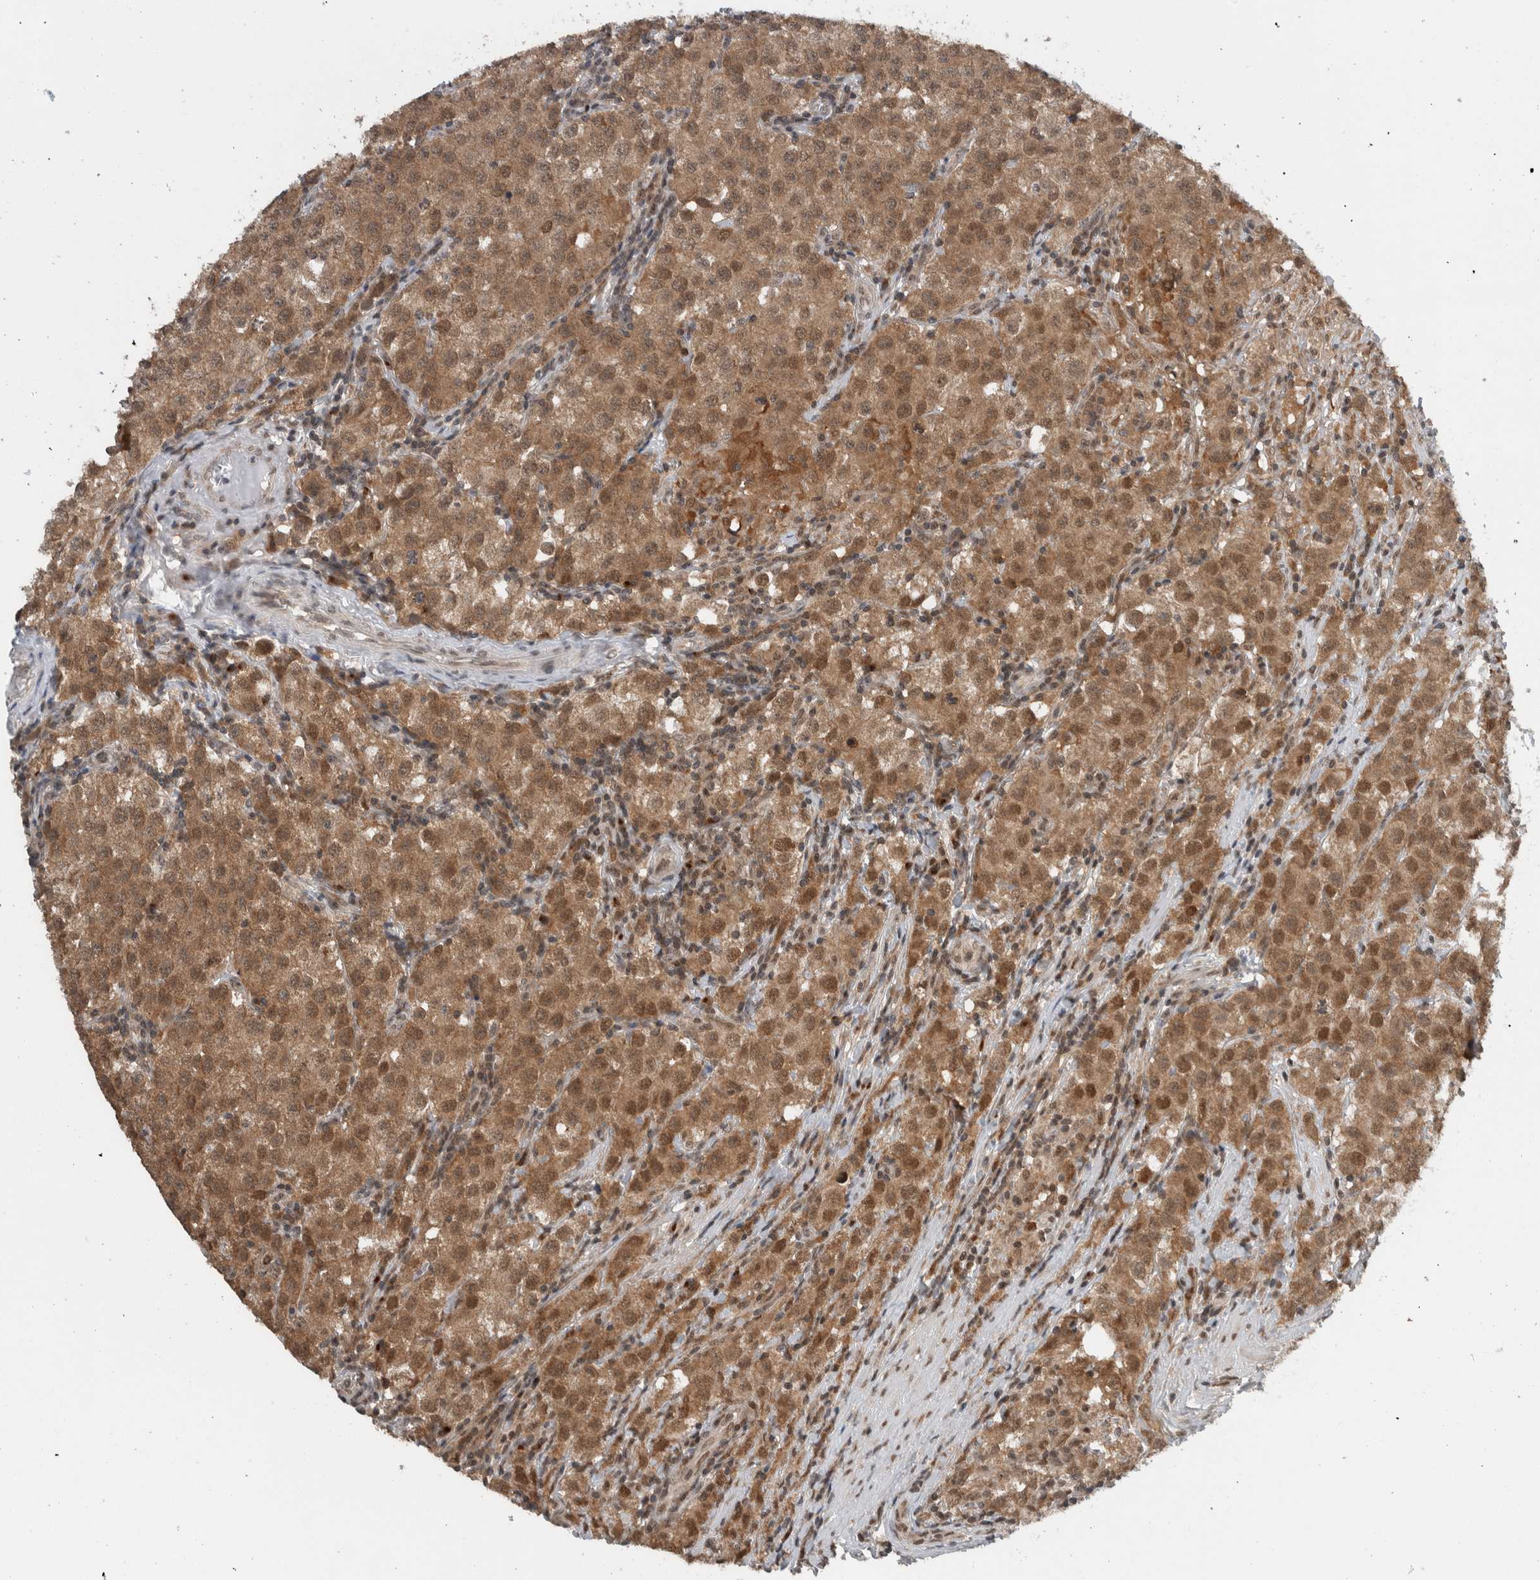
{"staining": {"intensity": "moderate", "quantity": ">75%", "location": "cytoplasmic/membranous,nuclear"}, "tissue": "testis cancer", "cell_type": "Tumor cells", "image_type": "cancer", "snomed": [{"axis": "morphology", "description": "Seminoma, NOS"}, {"axis": "morphology", "description": "Carcinoma, Embryonal, NOS"}, {"axis": "topography", "description": "Testis"}], "caption": "This is a histology image of immunohistochemistry (IHC) staining of testis cancer (seminoma), which shows moderate positivity in the cytoplasmic/membranous and nuclear of tumor cells.", "gene": "SPAG7", "patient": {"sex": "male", "age": 43}}